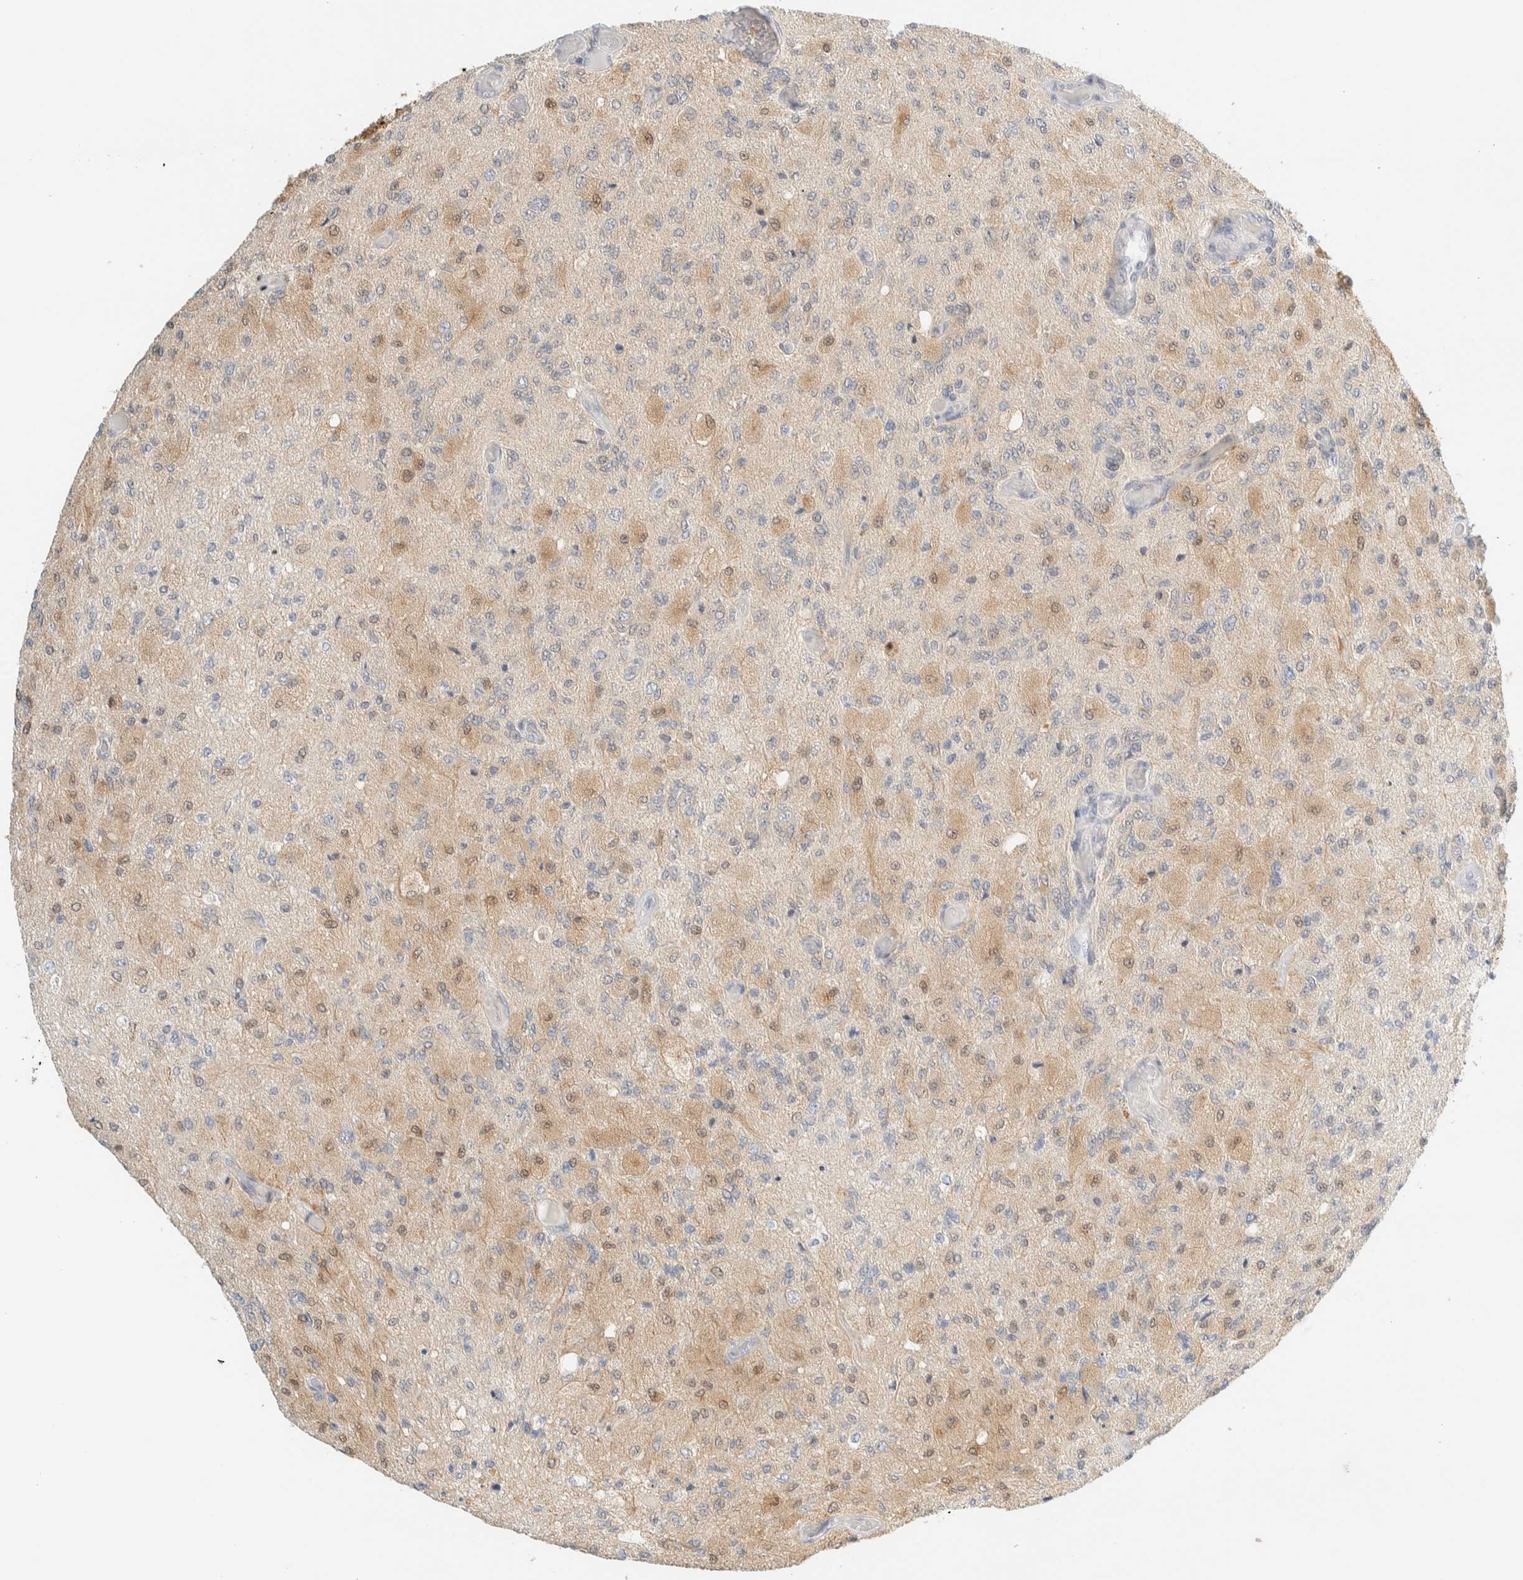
{"staining": {"intensity": "weak", "quantity": "25%-75%", "location": "cytoplasmic/membranous,nuclear"}, "tissue": "glioma", "cell_type": "Tumor cells", "image_type": "cancer", "snomed": [{"axis": "morphology", "description": "Normal tissue, NOS"}, {"axis": "morphology", "description": "Glioma, malignant, High grade"}, {"axis": "topography", "description": "Cerebral cortex"}], "caption": "Immunohistochemical staining of human glioma exhibits low levels of weak cytoplasmic/membranous and nuclear protein staining in about 25%-75% of tumor cells.", "gene": "PCYT2", "patient": {"sex": "male", "age": 77}}